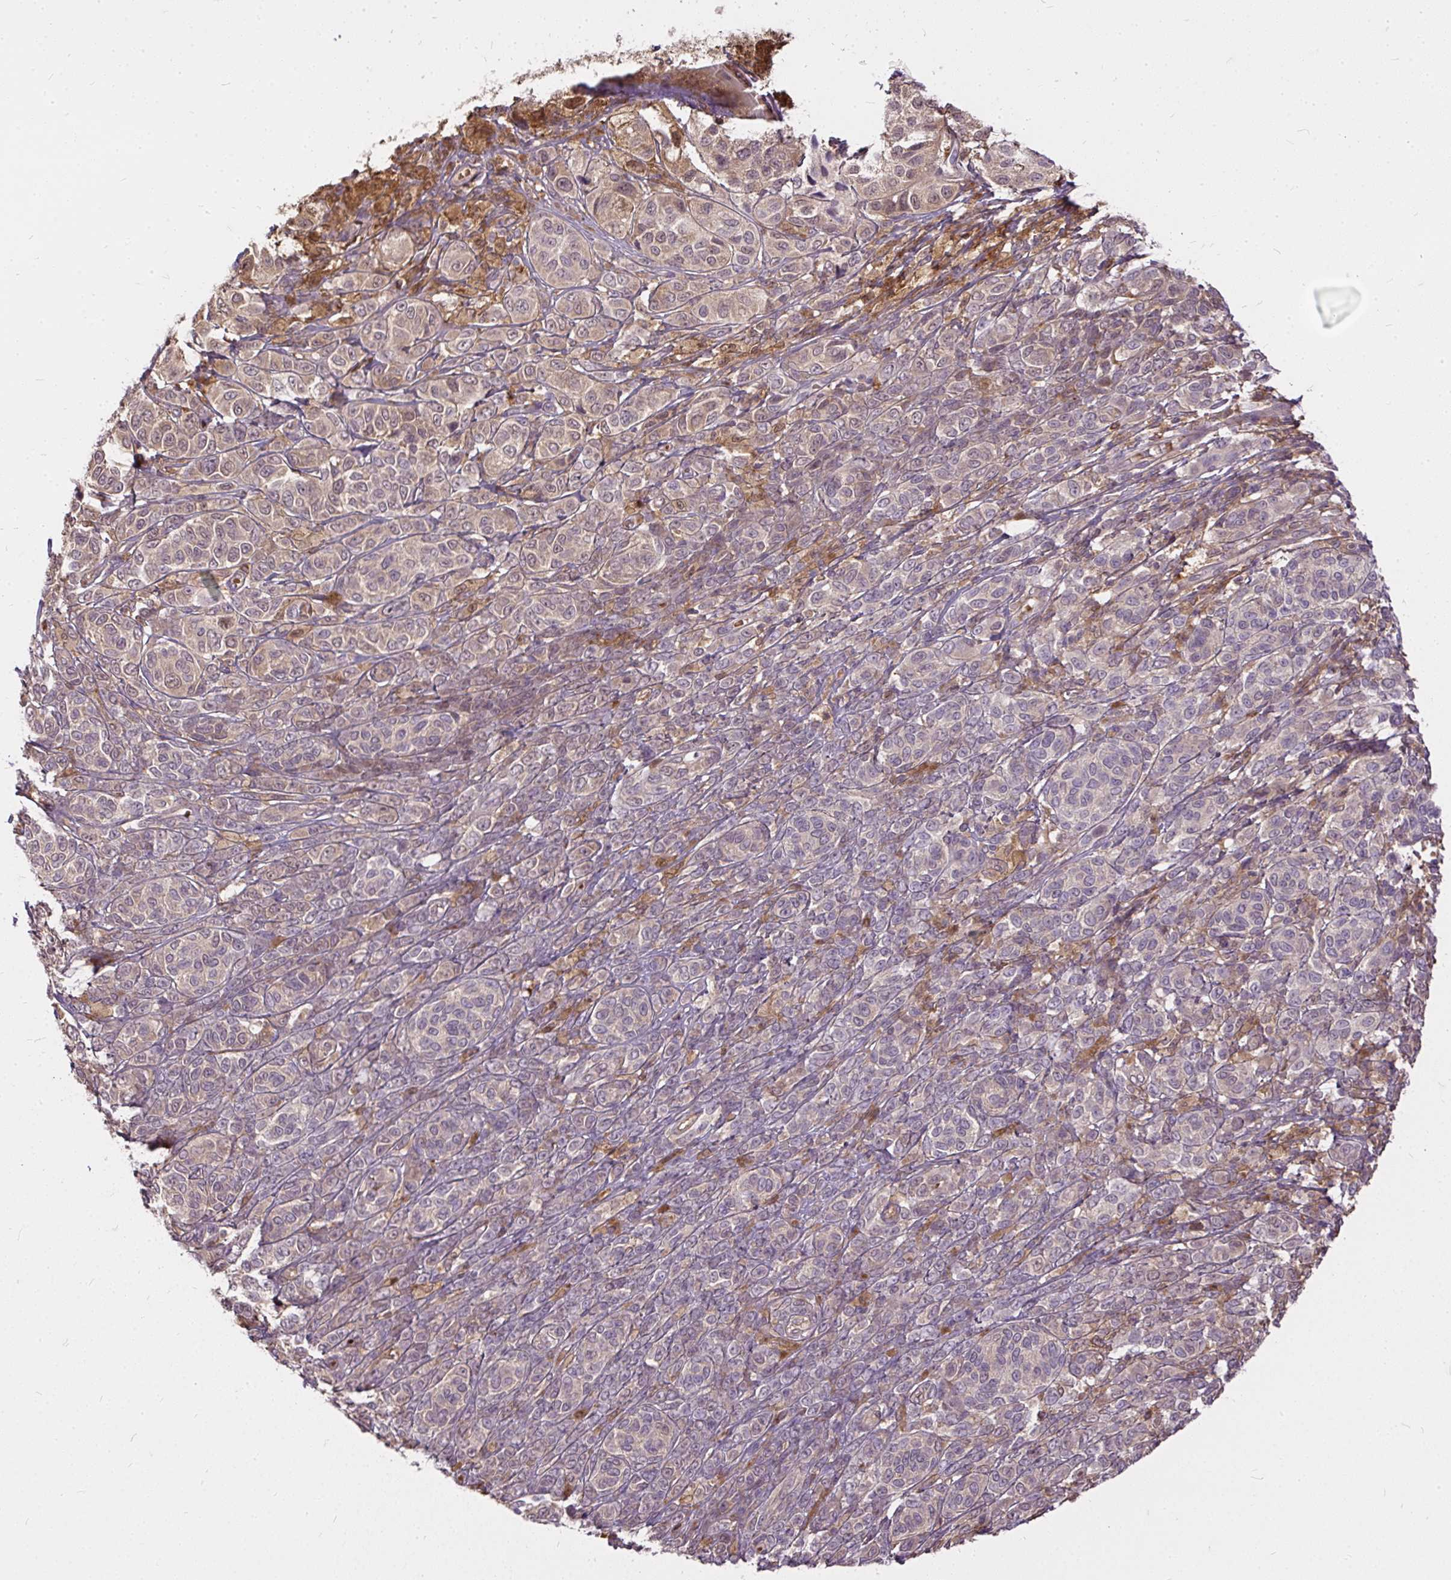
{"staining": {"intensity": "weak", "quantity": "<25%", "location": "nuclear"}, "tissue": "melanoma", "cell_type": "Tumor cells", "image_type": "cancer", "snomed": [{"axis": "morphology", "description": "Malignant melanoma, NOS"}, {"axis": "topography", "description": "Skin"}], "caption": "This is an immunohistochemistry photomicrograph of human malignant melanoma. There is no positivity in tumor cells.", "gene": "AP5S1", "patient": {"sex": "male", "age": 42}}